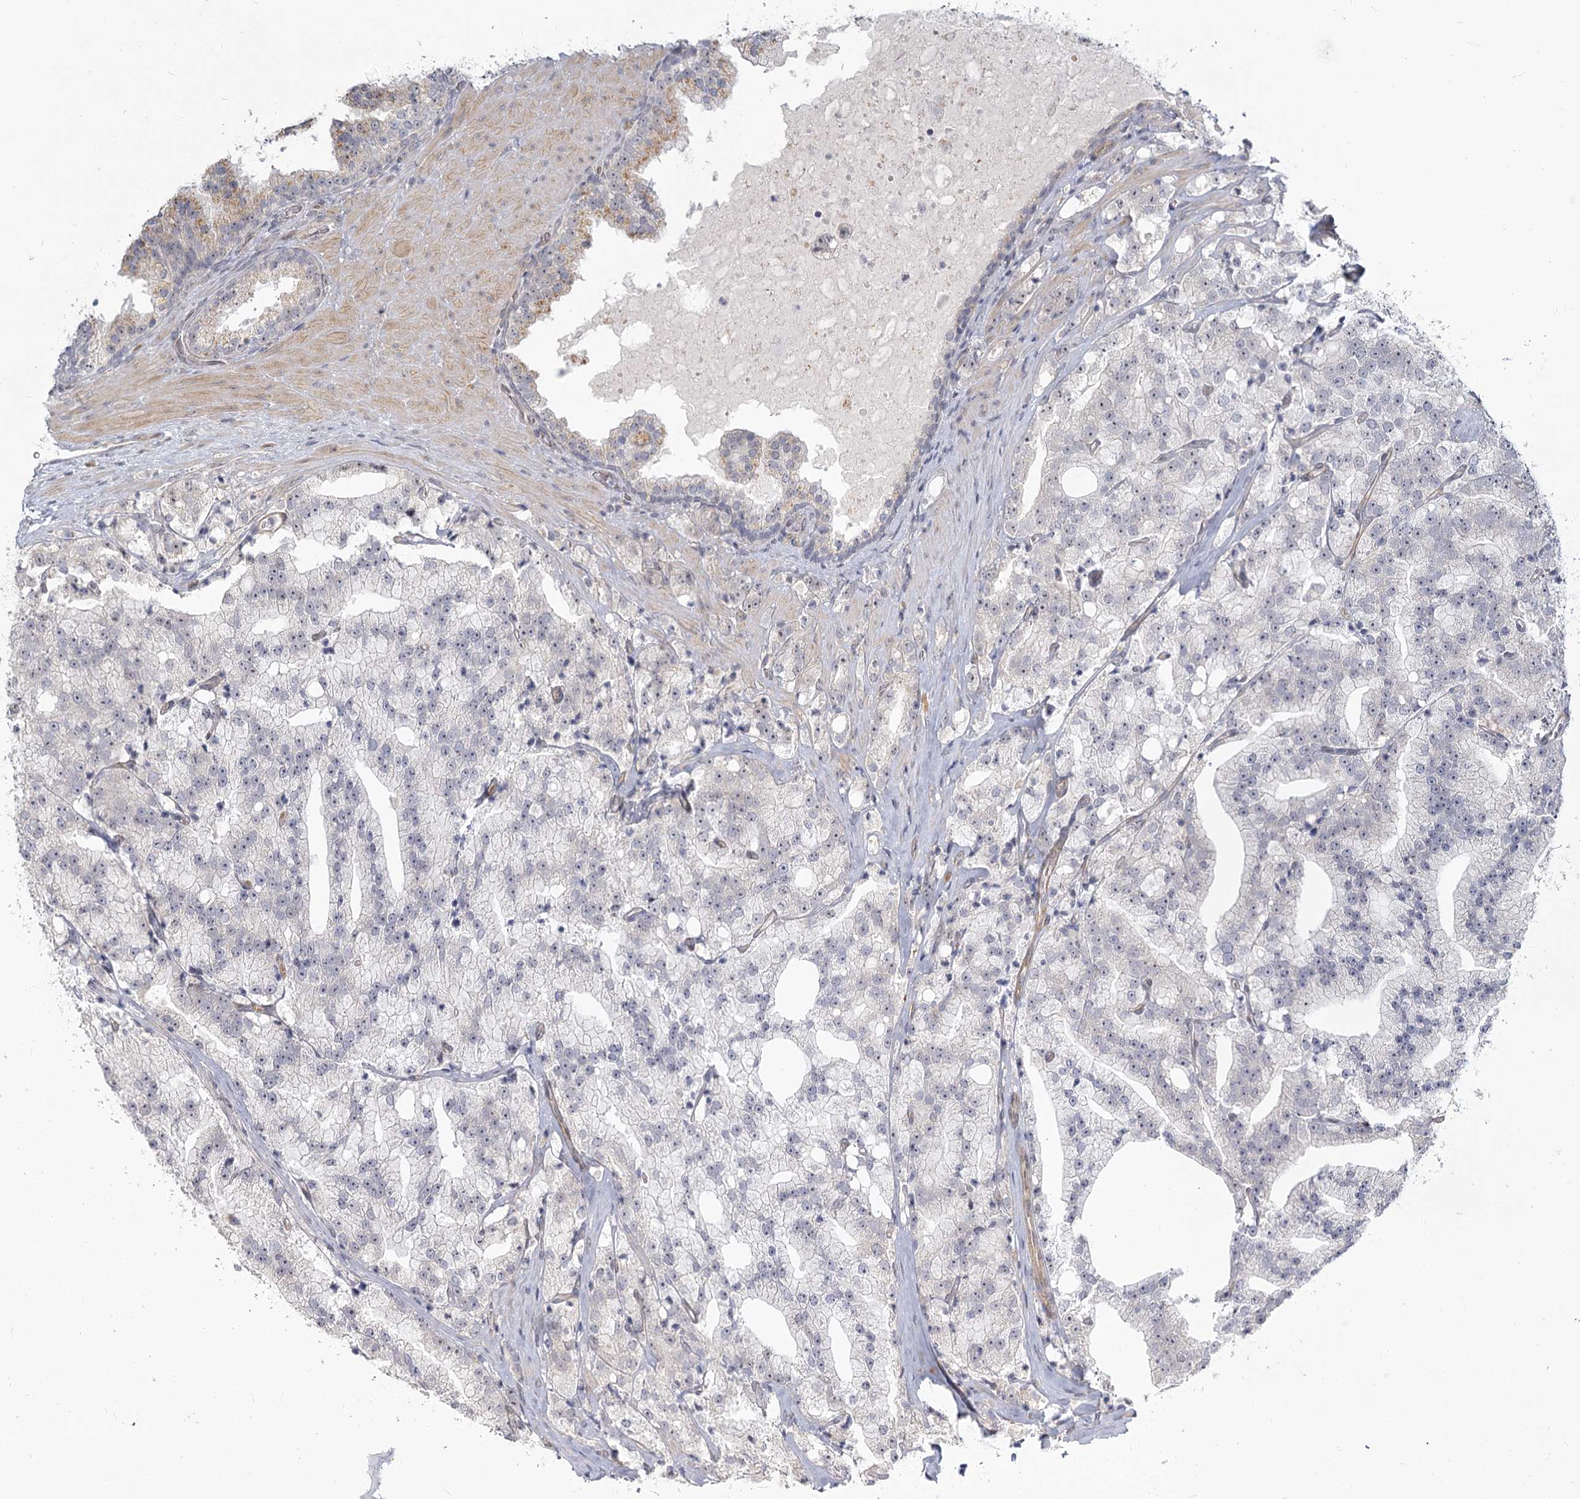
{"staining": {"intensity": "negative", "quantity": "none", "location": "none"}, "tissue": "prostate cancer", "cell_type": "Tumor cells", "image_type": "cancer", "snomed": [{"axis": "morphology", "description": "Adenocarcinoma, High grade"}, {"axis": "topography", "description": "Prostate"}], "caption": "Immunohistochemistry (IHC) image of human prostate cancer stained for a protein (brown), which reveals no expression in tumor cells.", "gene": "EXOSC7", "patient": {"sex": "male", "age": 64}}